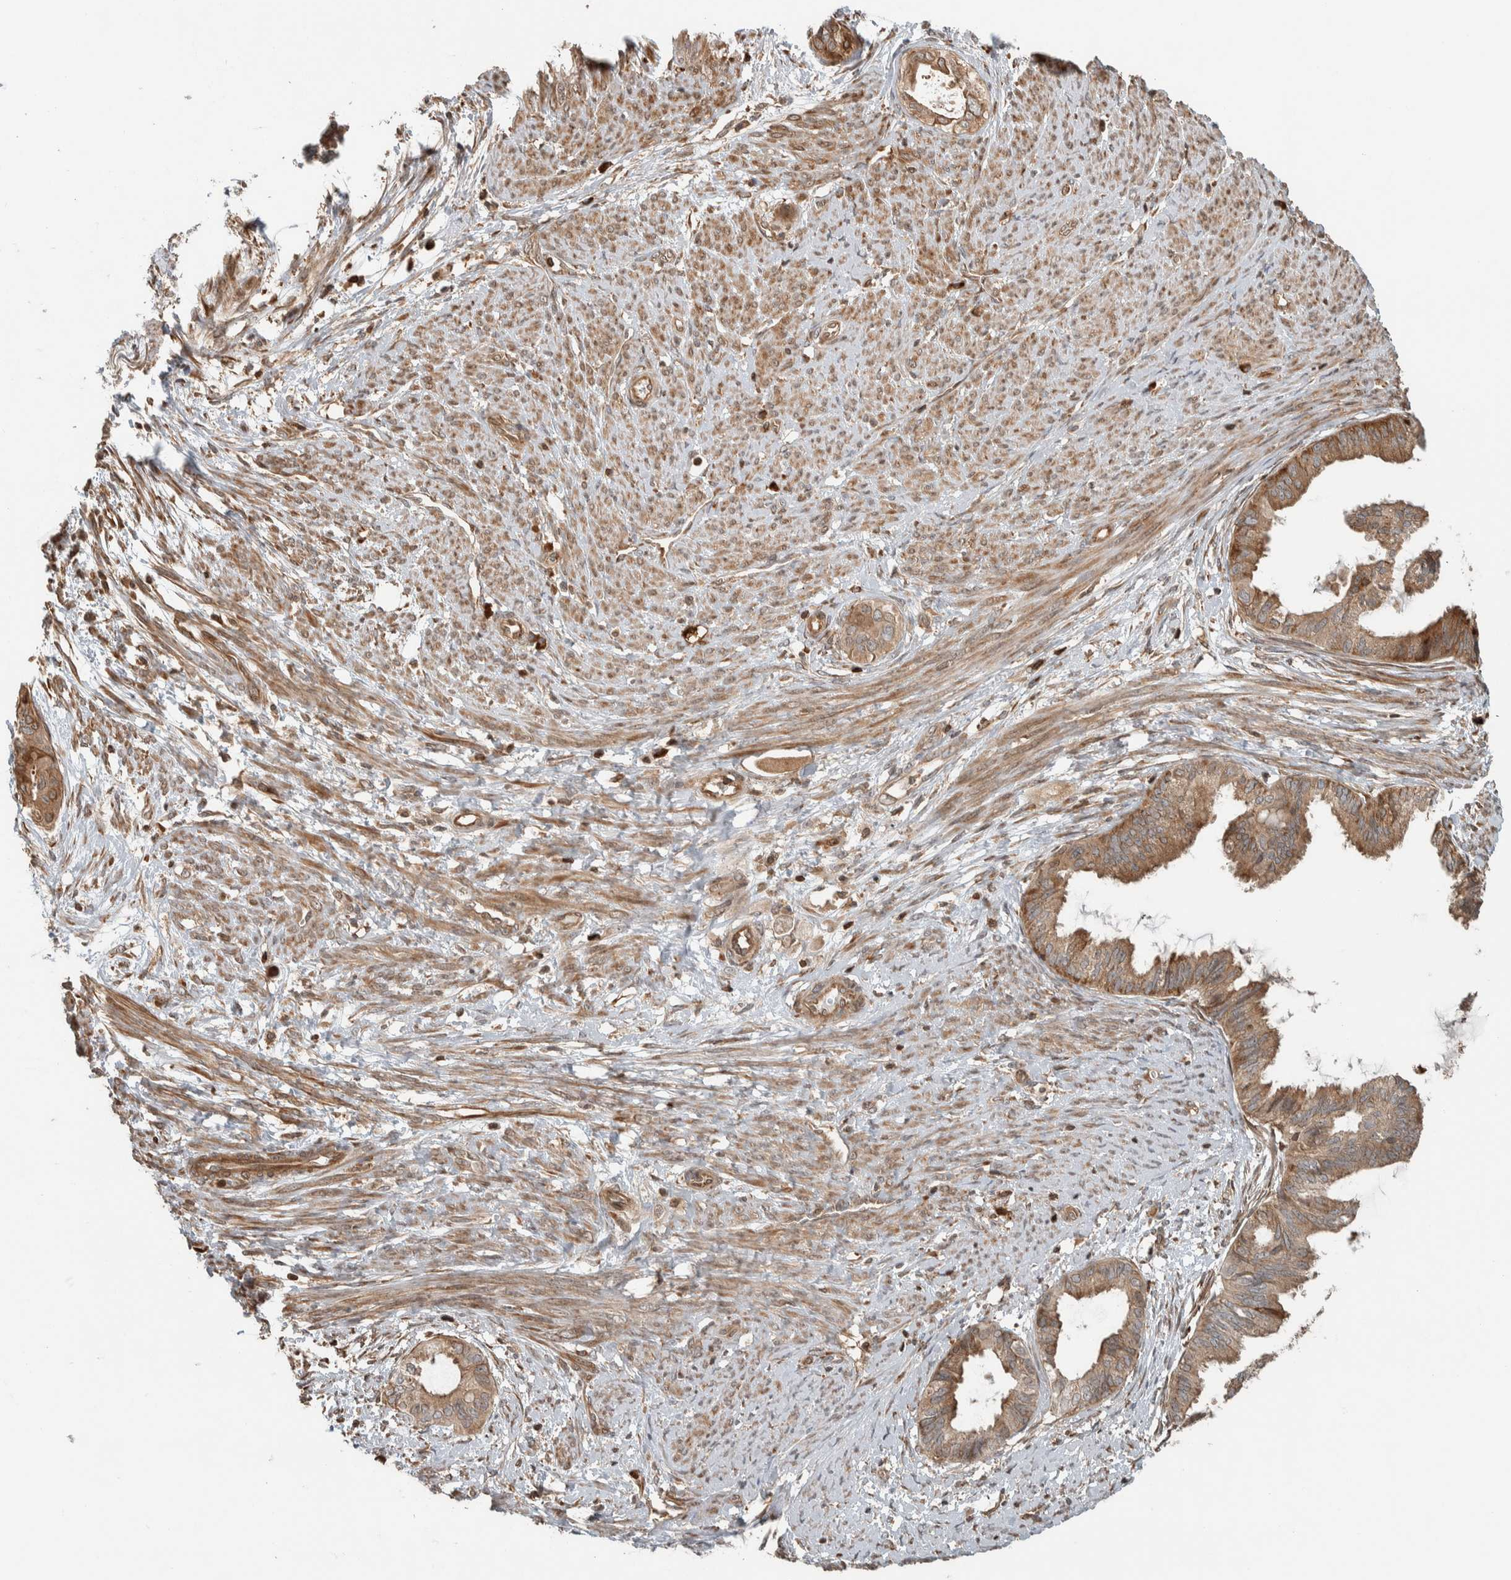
{"staining": {"intensity": "moderate", "quantity": ">75%", "location": "cytoplasmic/membranous"}, "tissue": "cervical cancer", "cell_type": "Tumor cells", "image_type": "cancer", "snomed": [{"axis": "morphology", "description": "Normal tissue, NOS"}, {"axis": "morphology", "description": "Adenocarcinoma, NOS"}, {"axis": "topography", "description": "Cervix"}, {"axis": "topography", "description": "Endometrium"}], "caption": "The photomicrograph shows immunohistochemical staining of cervical adenocarcinoma. There is moderate cytoplasmic/membranous staining is present in about >75% of tumor cells. (Brightfield microscopy of DAB IHC at high magnification).", "gene": "CNTROB", "patient": {"sex": "female", "age": 86}}